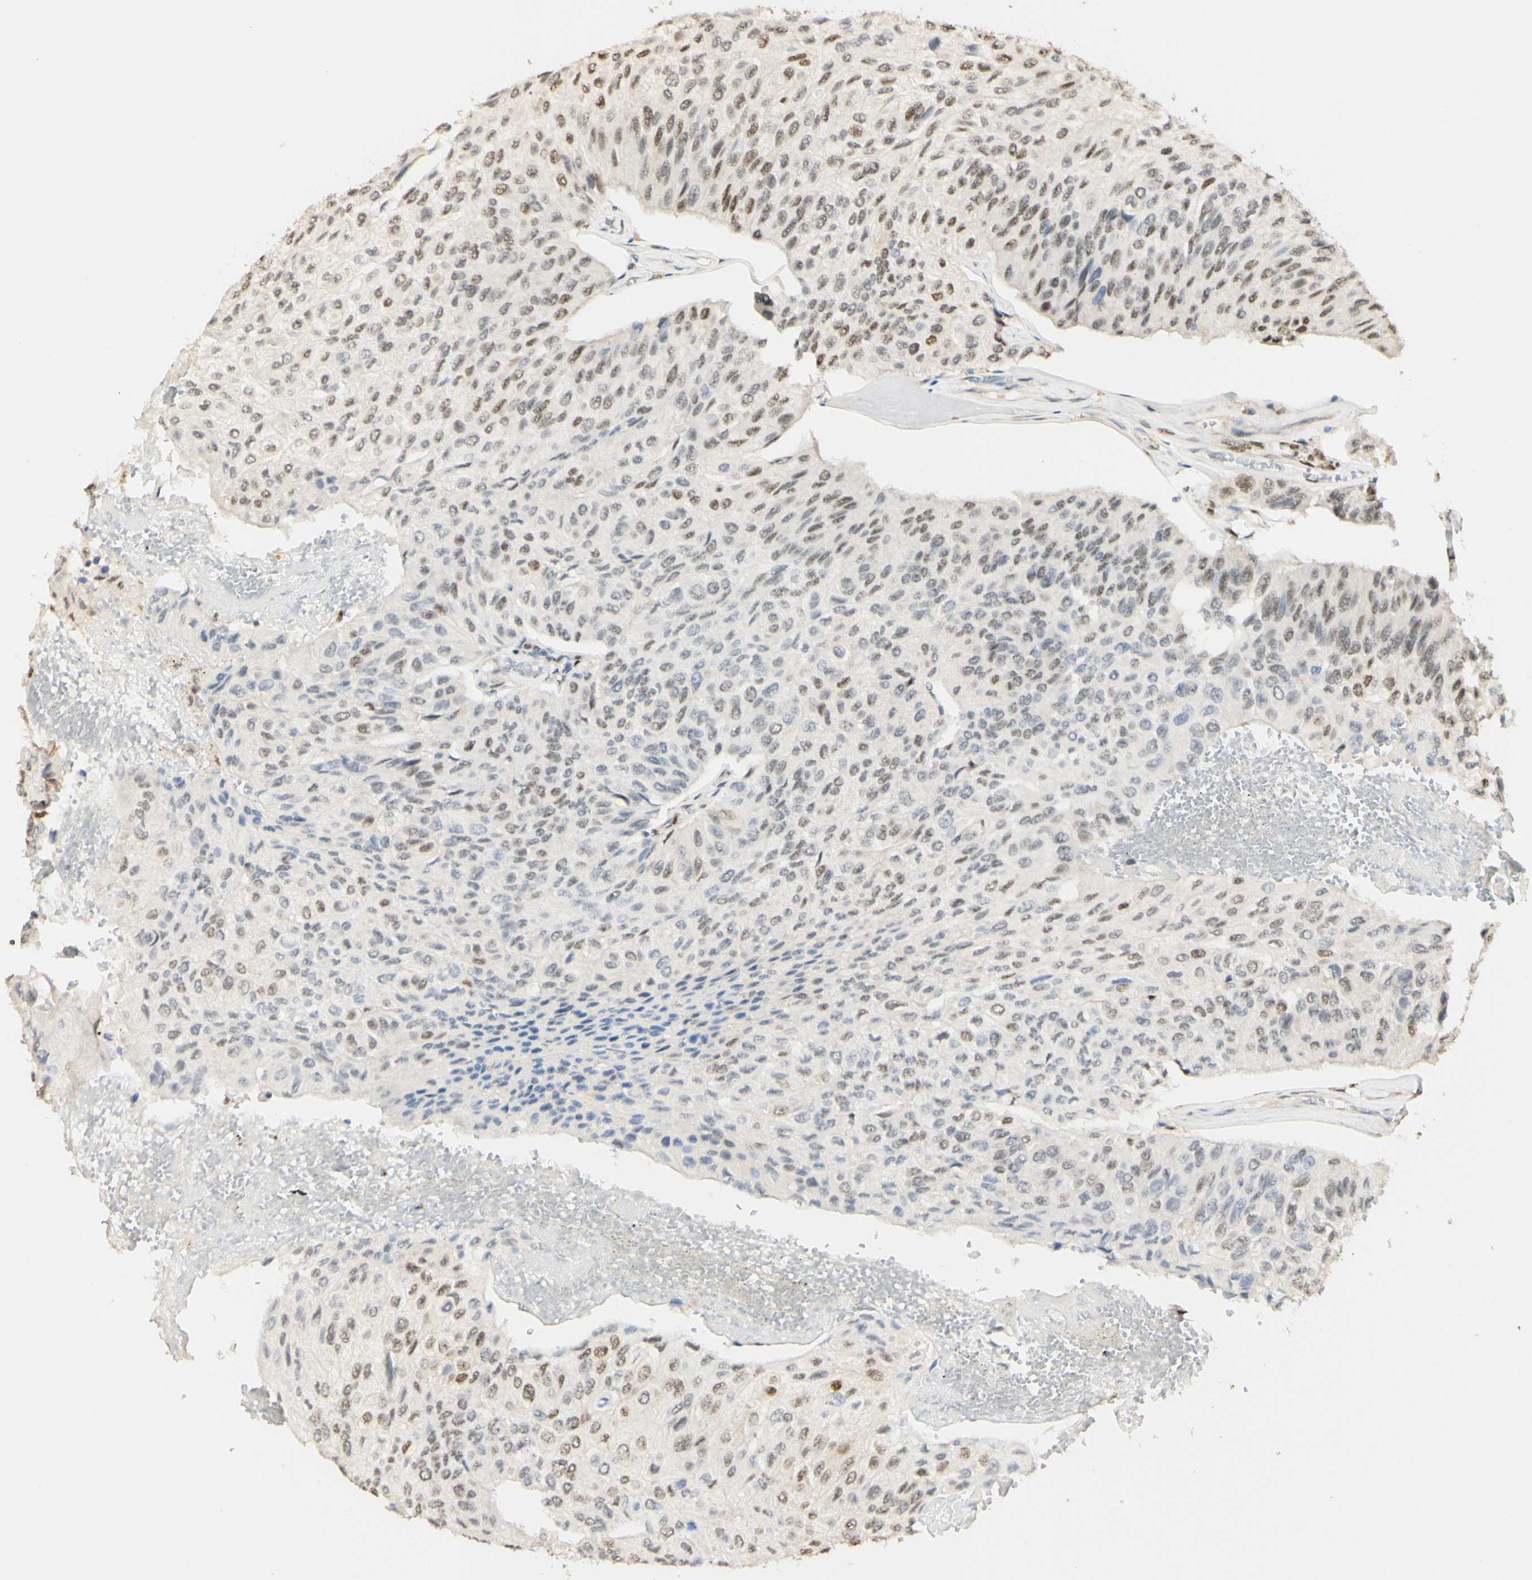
{"staining": {"intensity": "strong", "quantity": "25%-75%", "location": "nuclear"}, "tissue": "urothelial cancer", "cell_type": "Tumor cells", "image_type": "cancer", "snomed": [{"axis": "morphology", "description": "Urothelial carcinoma, High grade"}, {"axis": "topography", "description": "Urinary bladder"}], "caption": "High-grade urothelial carcinoma was stained to show a protein in brown. There is high levels of strong nuclear staining in about 25%-75% of tumor cells.", "gene": "MAP3K4", "patient": {"sex": "male", "age": 66}}